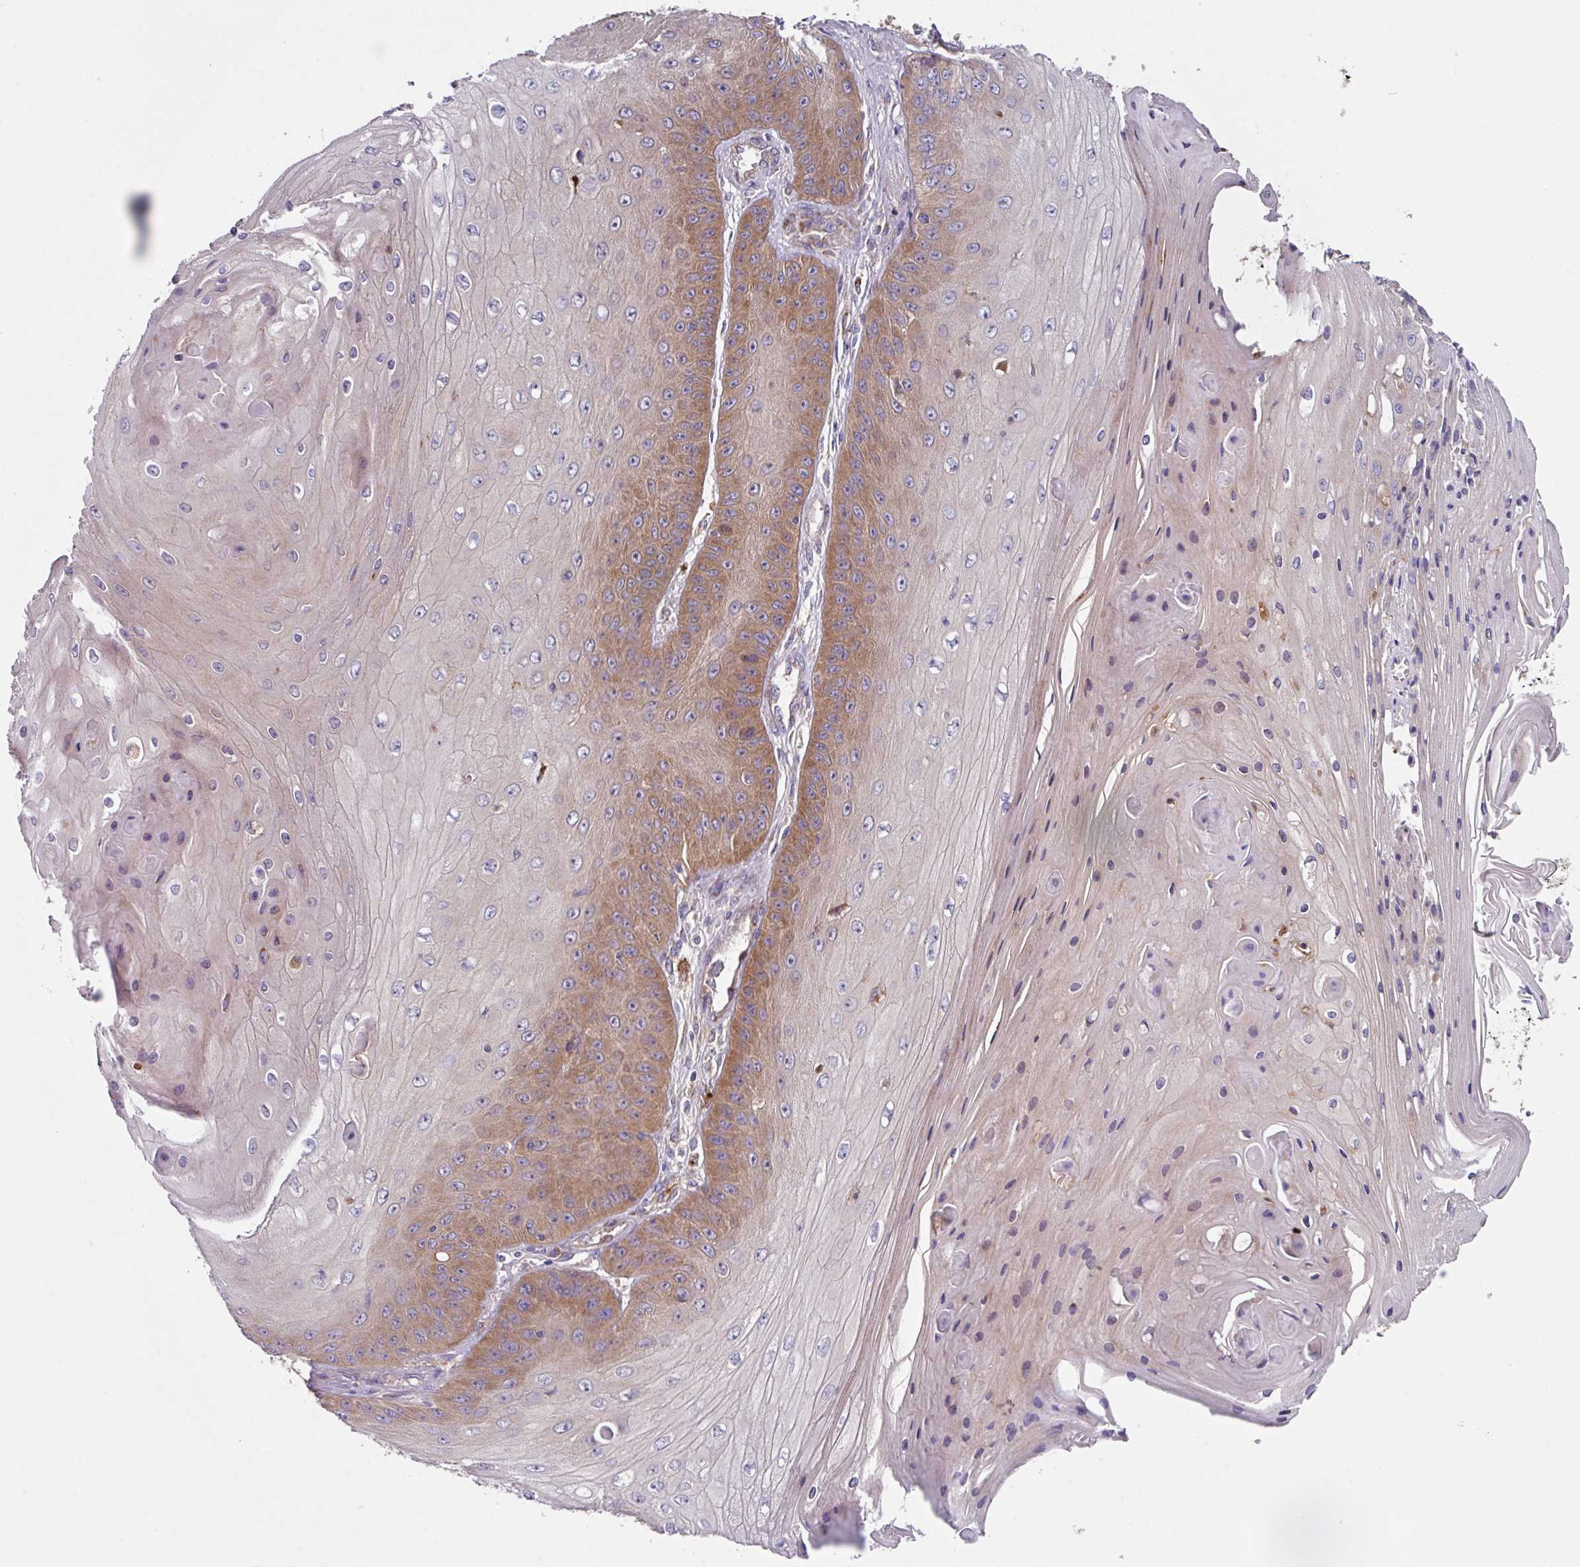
{"staining": {"intensity": "moderate", "quantity": "25%-75%", "location": "cytoplasmic/membranous"}, "tissue": "skin cancer", "cell_type": "Tumor cells", "image_type": "cancer", "snomed": [{"axis": "morphology", "description": "Squamous cell carcinoma, NOS"}, {"axis": "topography", "description": "Skin"}], "caption": "About 25%-75% of tumor cells in skin squamous cell carcinoma demonstrate moderate cytoplasmic/membranous protein staining as visualized by brown immunohistochemical staining.", "gene": "EIF4B", "patient": {"sex": "male", "age": 70}}